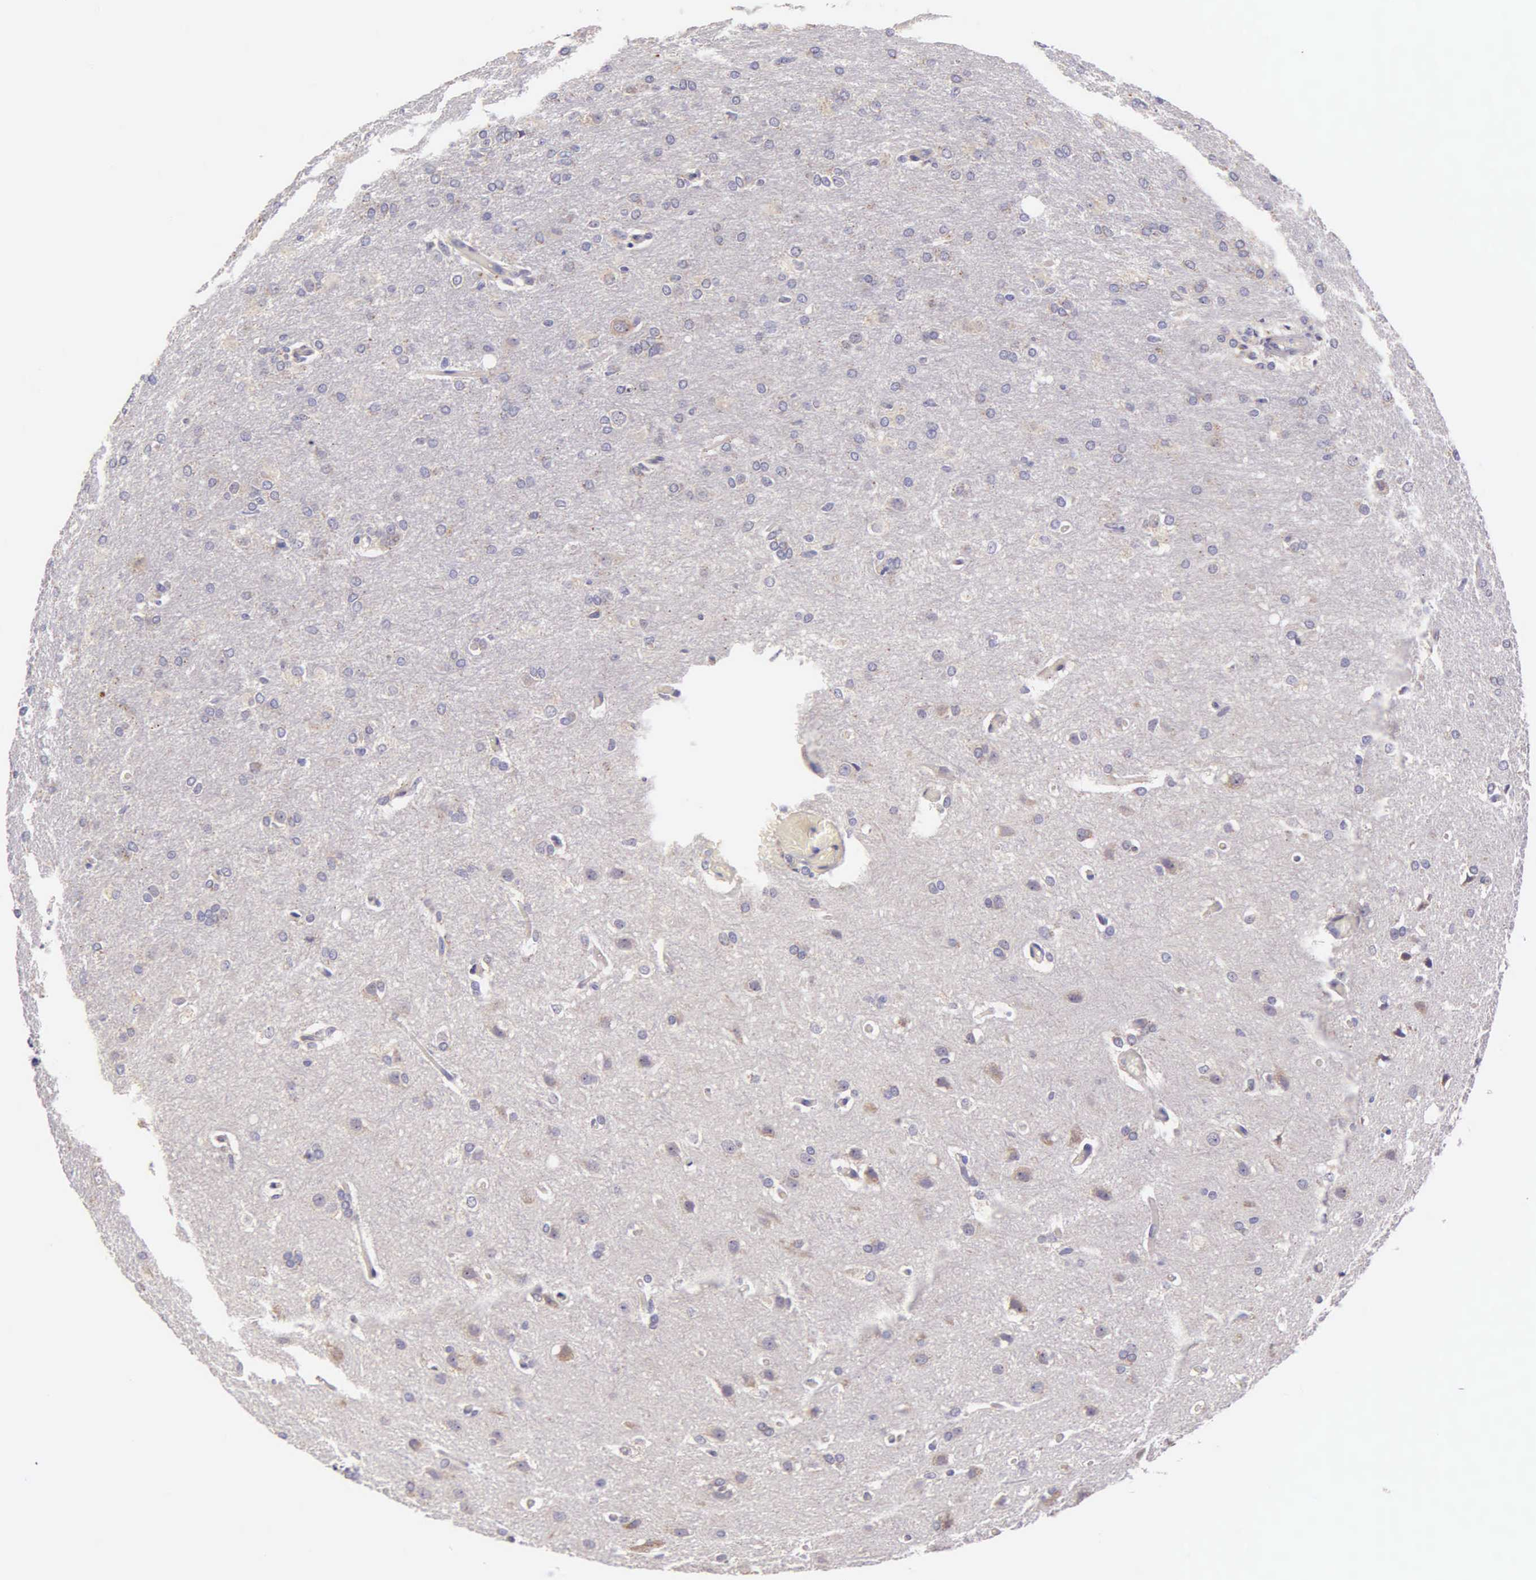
{"staining": {"intensity": "weak", "quantity": "<25%", "location": "cytoplasmic/membranous"}, "tissue": "glioma", "cell_type": "Tumor cells", "image_type": "cancer", "snomed": [{"axis": "morphology", "description": "Glioma, malignant, High grade"}, {"axis": "topography", "description": "Brain"}], "caption": "This is a photomicrograph of immunohistochemistry staining of high-grade glioma (malignant), which shows no staining in tumor cells.", "gene": "ESR1", "patient": {"sex": "male", "age": 68}}